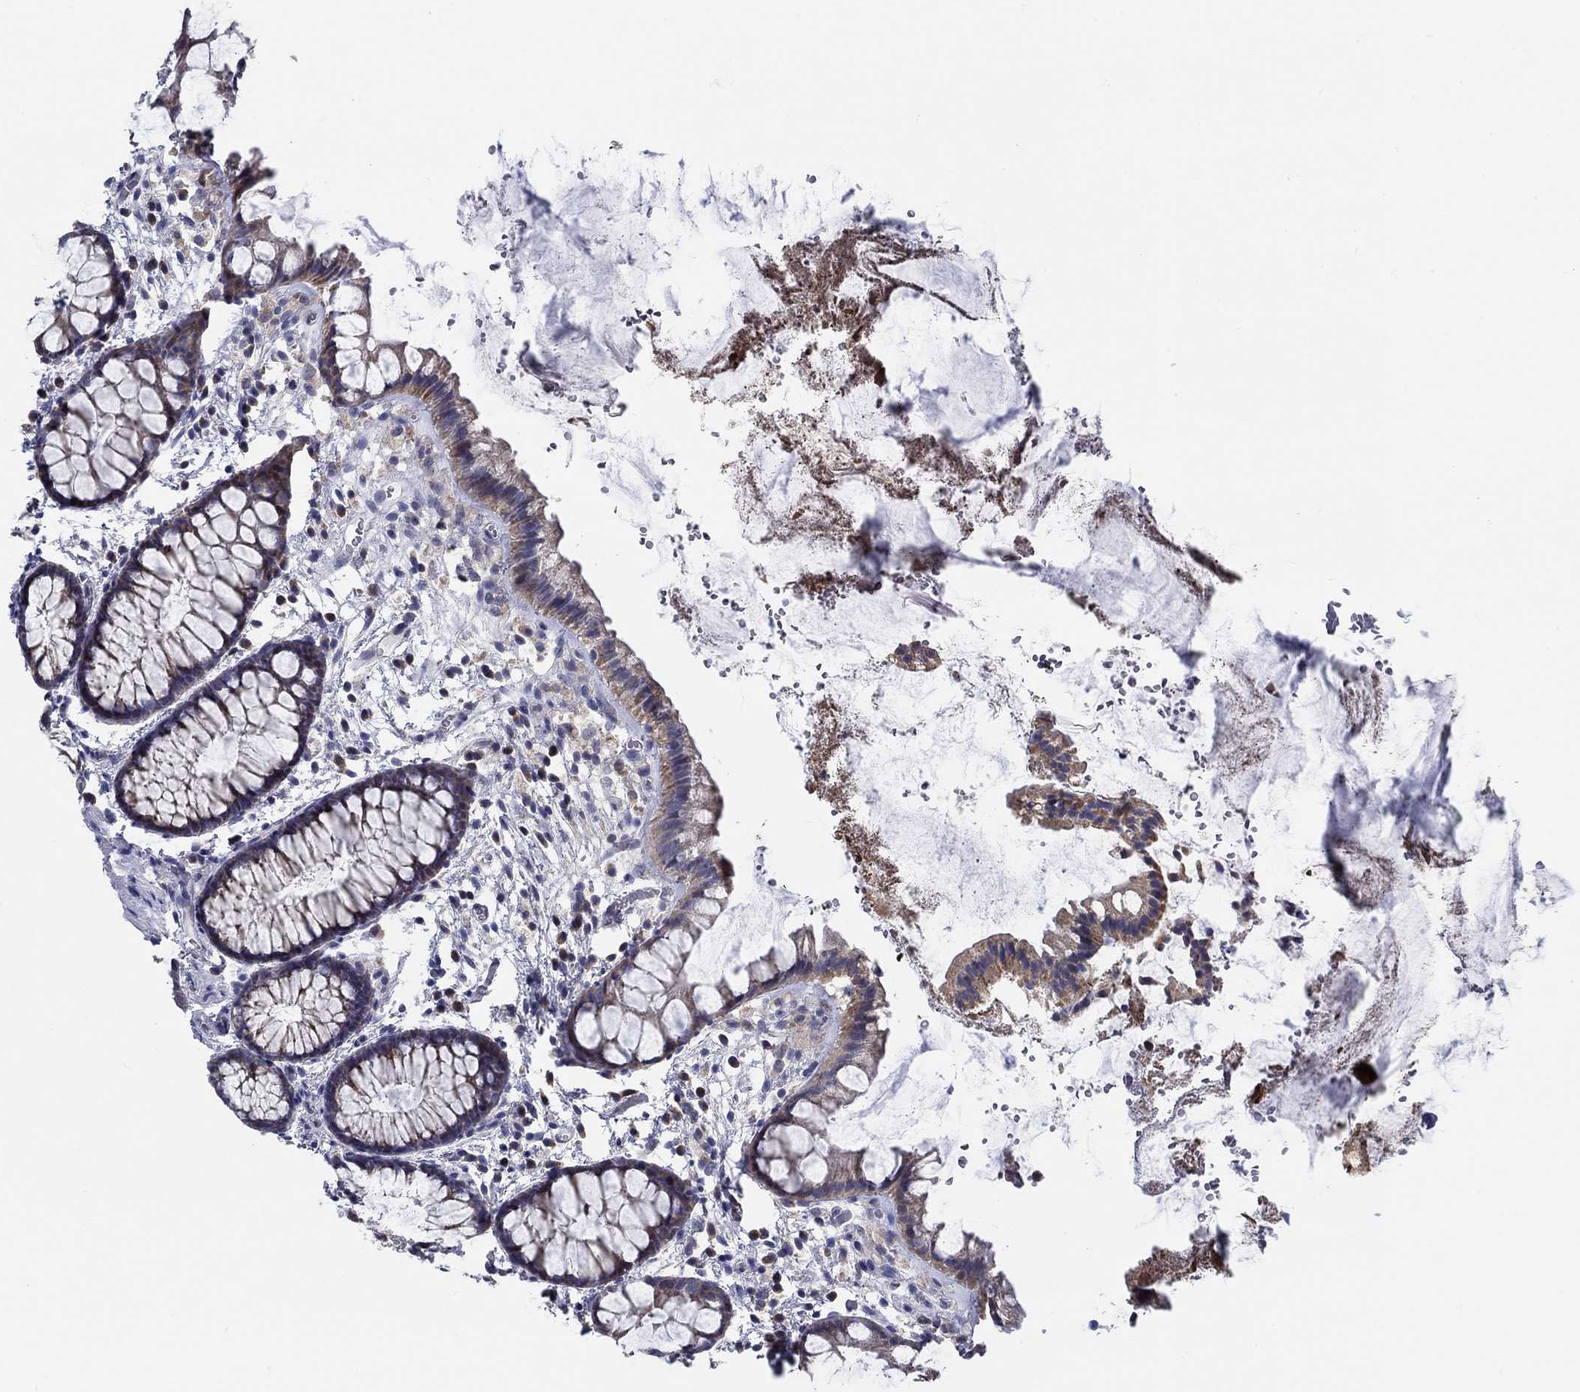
{"staining": {"intensity": "moderate", "quantity": "<25%", "location": "cytoplasmic/membranous"}, "tissue": "rectum", "cell_type": "Glandular cells", "image_type": "normal", "snomed": [{"axis": "morphology", "description": "Normal tissue, NOS"}, {"axis": "topography", "description": "Rectum"}], "caption": "High-magnification brightfield microscopy of normal rectum stained with DAB (brown) and counterstained with hematoxylin (blue). glandular cells exhibit moderate cytoplasmic/membranous staining is present in approximately<25% of cells. (Brightfield microscopy of DAB IHC at high magnification).", "gene": "CFAP61", "patient": {"sex": "female", "age": 62}}